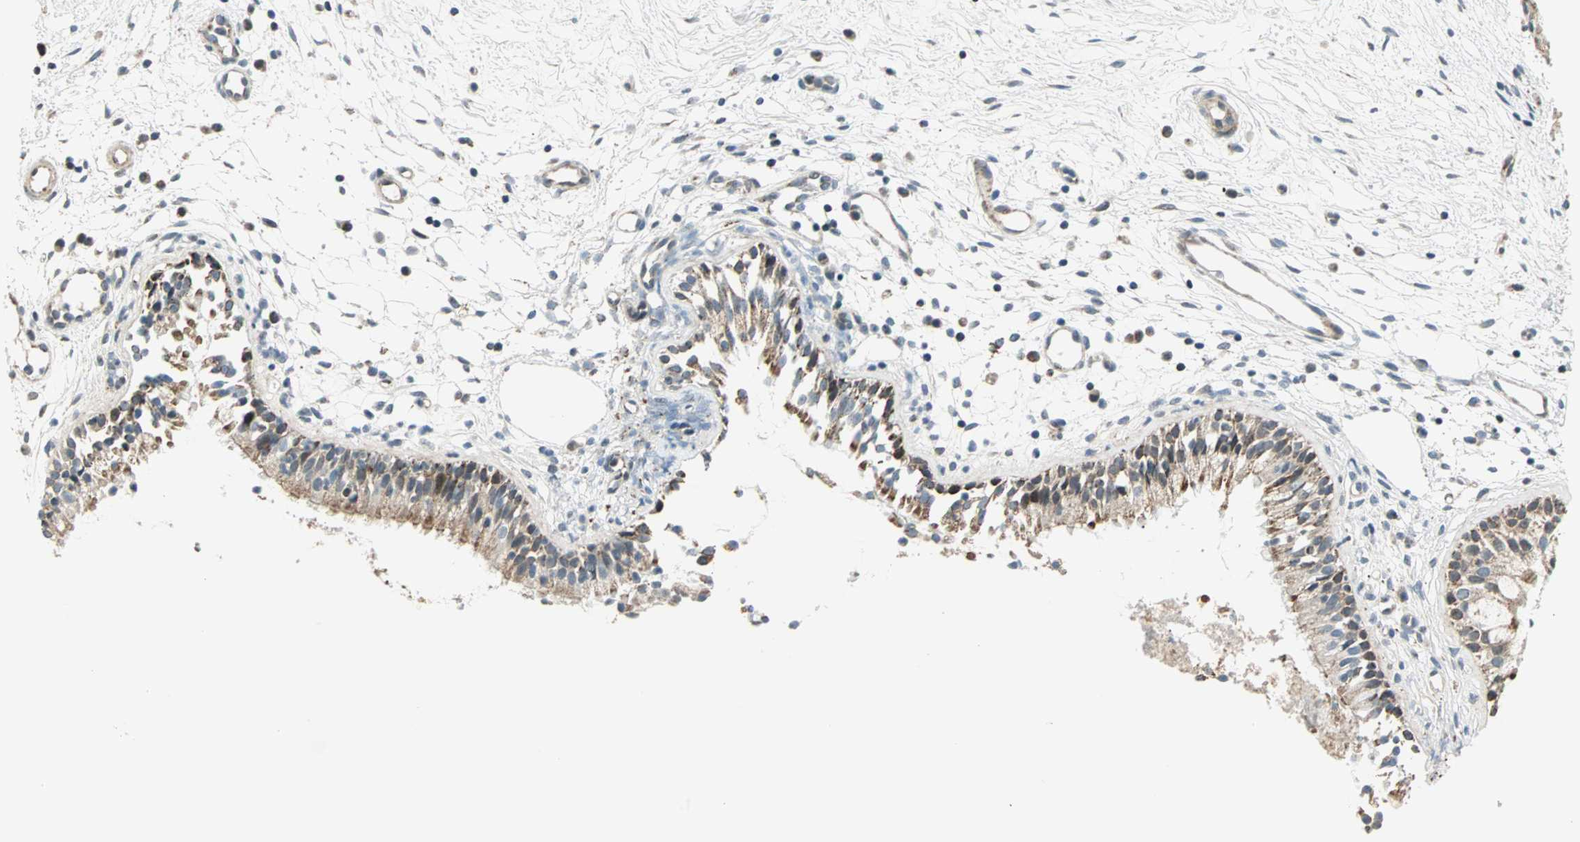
{"staining": {"intensity": "moderate", "quantity": ">75%", "location": "cytoplasmic/membranous"}, "tissue": "nasopharynx", "cell_type": "Respiratory epithelial cells", "image_type": "normal", "snomed": [{"axis": "morphology", "description": "Normal tissue, NOS"}, {"axis": "topography", "description": "Nasopharynx"}], "caption": "Immunohistochemistry (IHC) image of normal nasopharynx stained for a protein (brown), which displays medium levels of moderate cytoplasmic/membranous staining in about >75% of respiratory epithelial cells.", "gene": "SPRY4", "patient": {"sex": "male", "age": 21}}